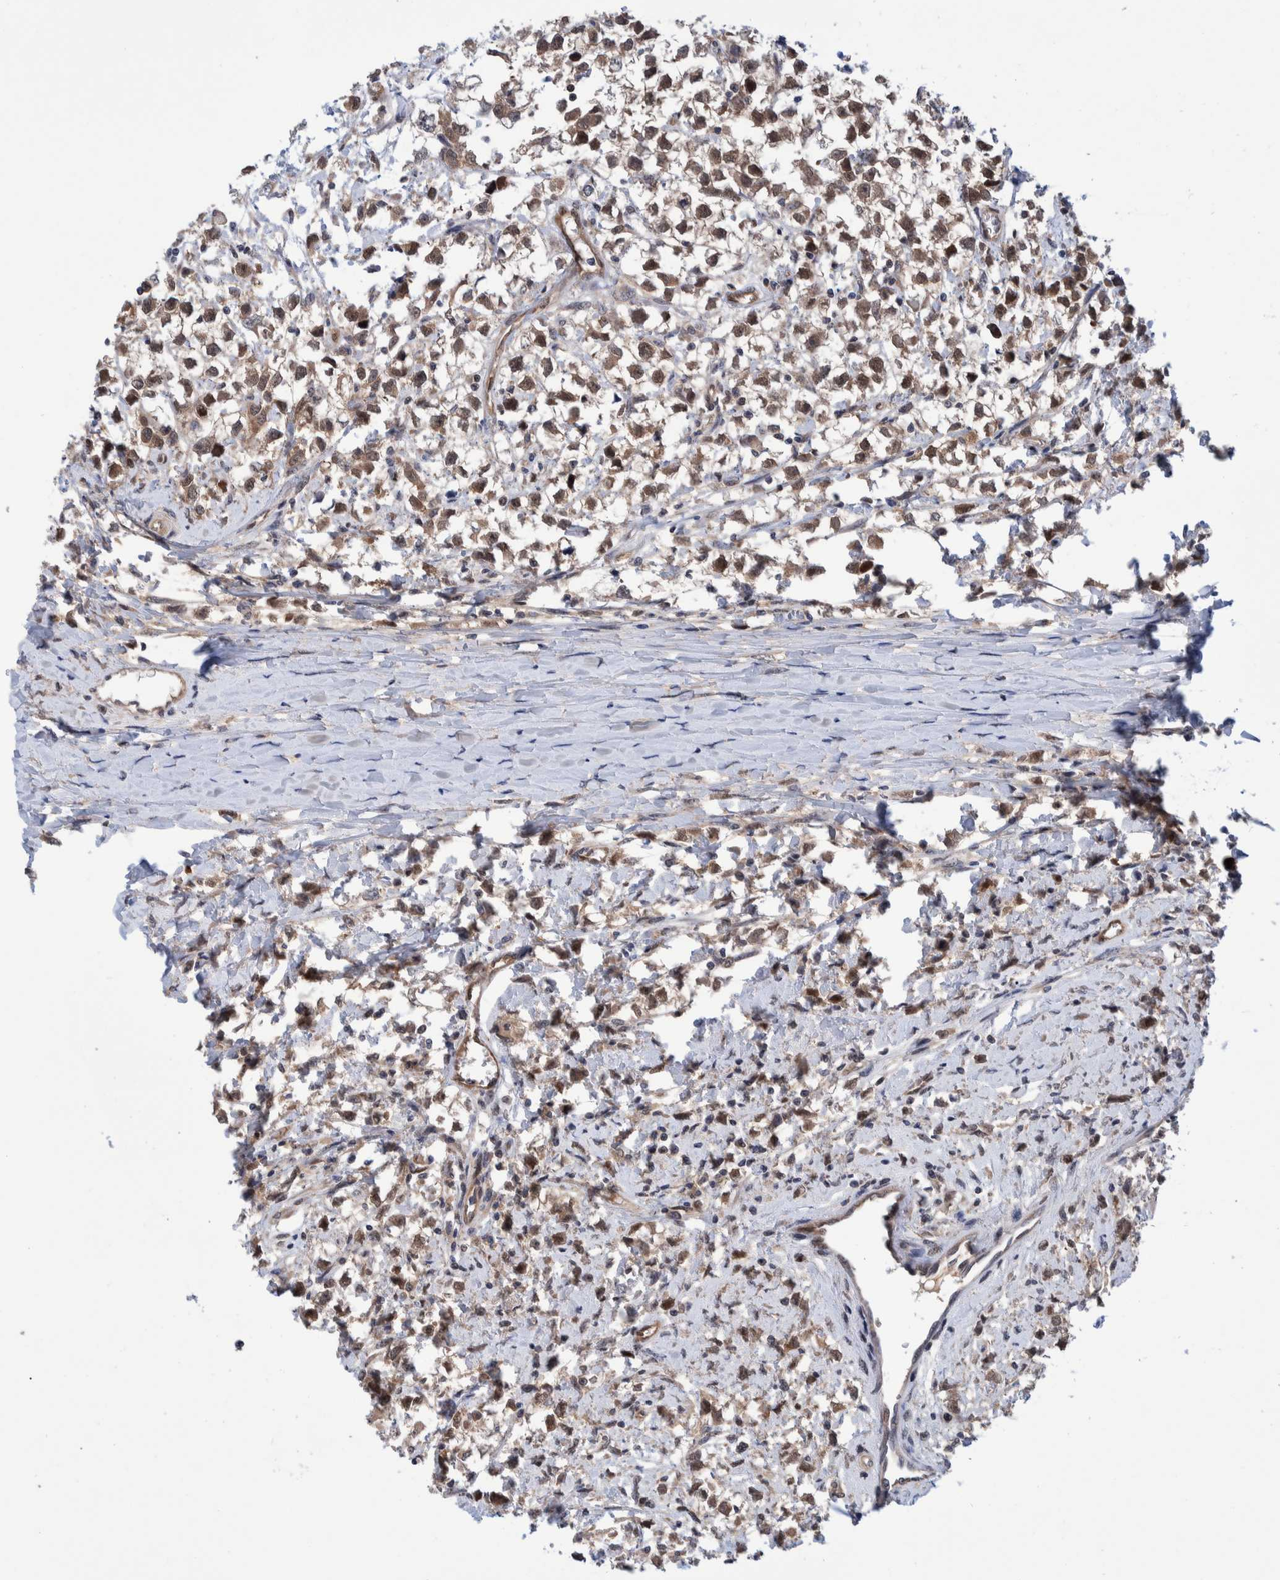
{"staining": {"intensity": "moderate", "quantity": ">75%", "location": "cytoplasmic/membranous,nuclear"}, "tissue": "testis cancer", "cell_type": "Tumor cells", "image_type": "cancer", "snomed": [{"axis": "morphology", "description": "Seminoma, NOS"}, {"axis": "morphology", "description": "Carcinoma, Embryonal, NOS"}, {"axis": "topography", "description": "Testis"}], "caption": "Approximately >75% of tumor cells in human testis cancer exhibit moderate cytoplasmic/membranous and nuclear protein expression as visualized by brown immunohistochemical staining.", "gene": "PFAS", "patient": {"sex": "male", "age": 51}}